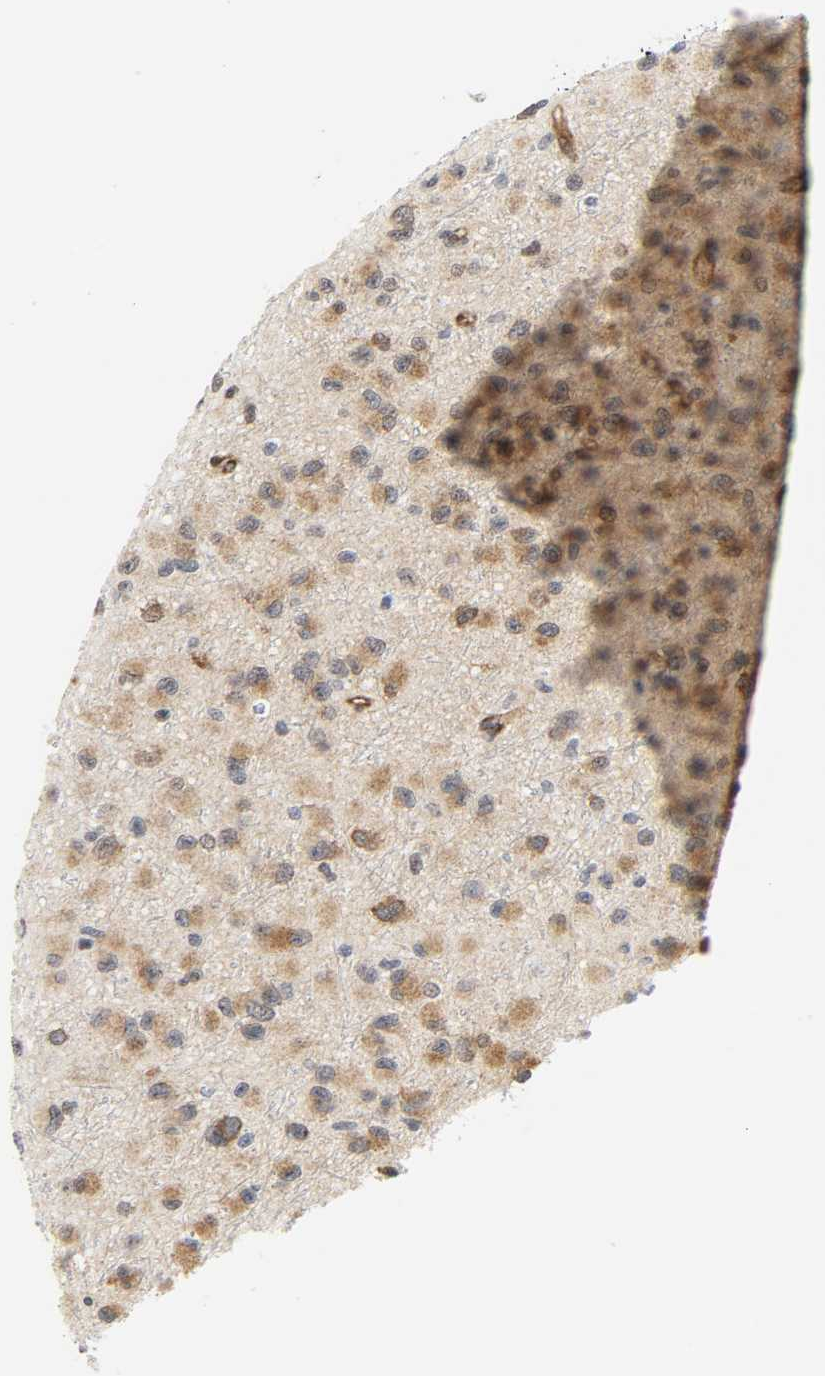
{"staining": {"intensity": "moderate", "quantity": ">75%", "location": "cytoplasmic/membranous"}, "tissue": "glioma", "cell_type": "Tumor cells", "image_type": "cancer", "snomed": [{"axis": "morphology", "description": "Glioma, malignant, Low grade"}, {"axis": "topography", "description": "Brain"}], "caption": "Moderate cytoplasmic/membranous staining is present in approximately >75% of tumor cells in glioma. Nuclei are stained in blue.", "gene": "DOCK1", "patient": {"sex": "male", "age": 42}}